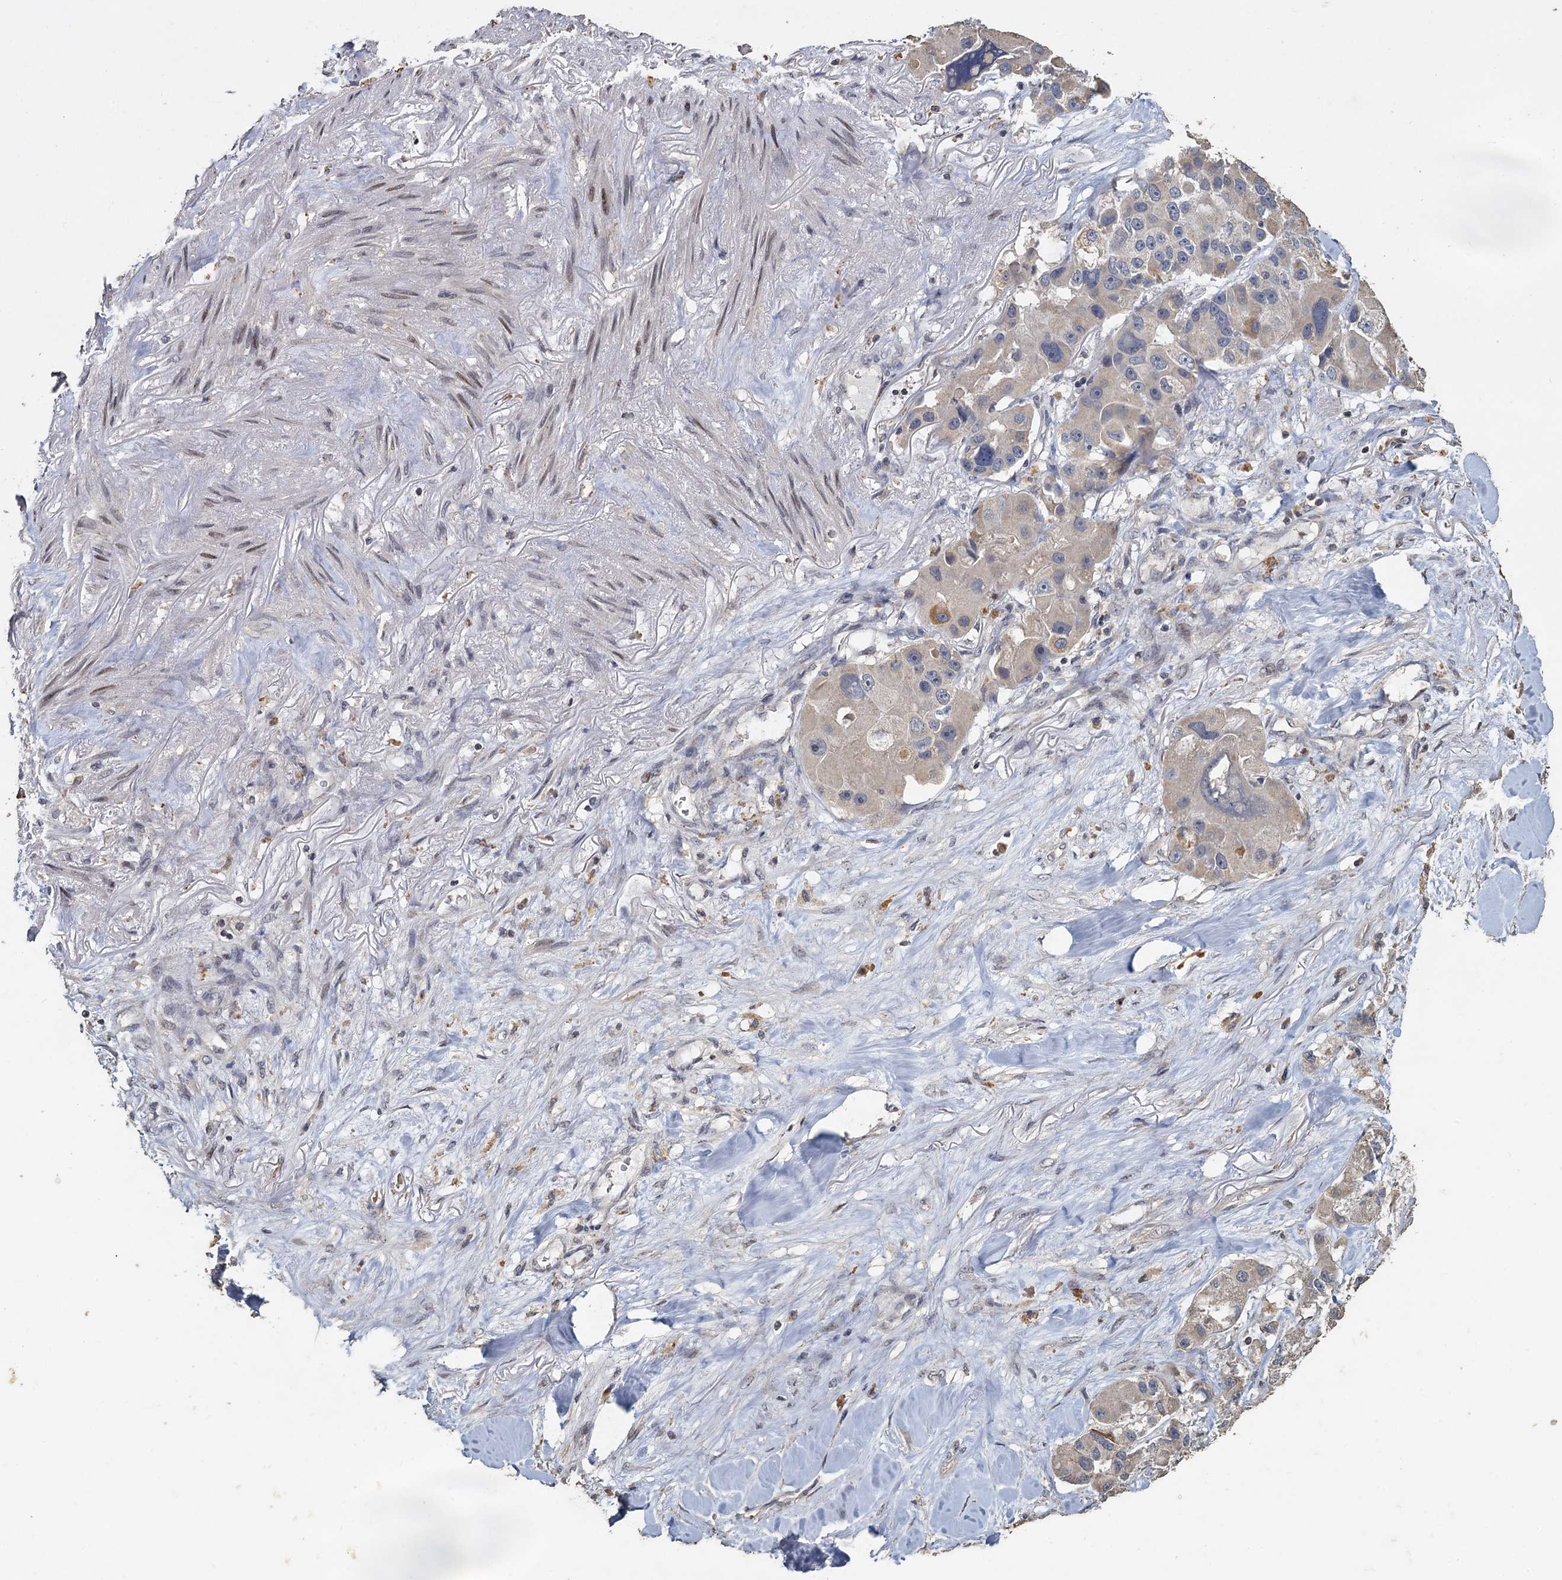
{"staining": {"intensity": "weak", "quantity": "<25%", "location": "cytoplasmic/membranous"}, "tissue": "lung cancer", "cell_type": "Tumor cells", "image_type": "cancer", "snomed": [{"axis": "morphology", "description": "Adenocarcinoma, NOS"}, {"axis": "topography", "description": "Lung"}], "caption": "Immunohistochemical staining of lung adenocarcinoma reveals no significant expression in tumor cells.", "gene": "CCDC61", "patient": {"sex": "female", "age": 54}}